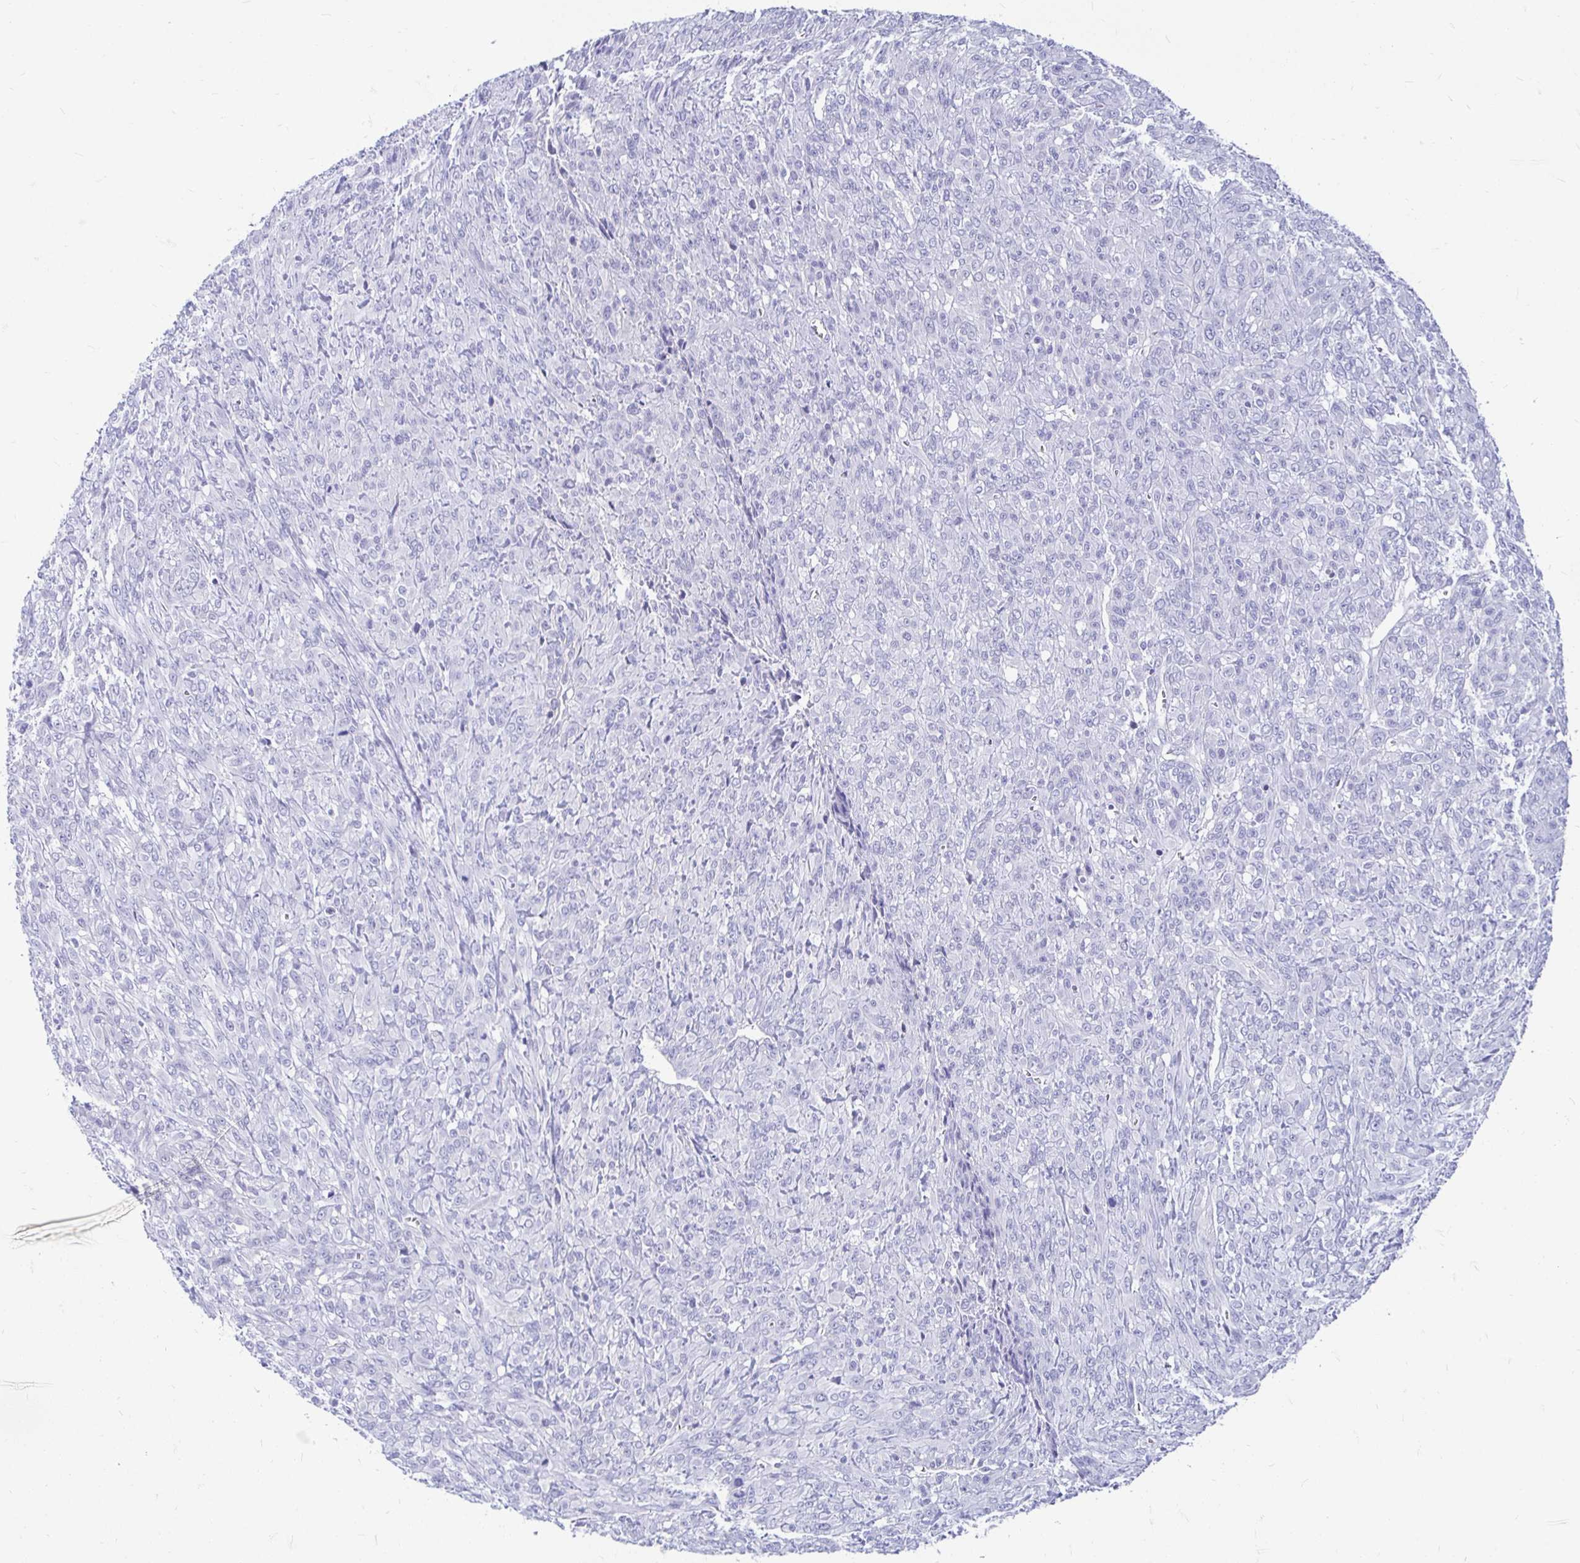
{"staining": {"intensity": "negative", "quantity": "none", "location": "none"}, "tissue": "renal cancer", "cell_type": "Tumor cells", "image_type": "cancer", "snomed": [{"axis": "morphology", "description": "Adenocarcinoma, NOS"}, {"axis": "topography", "description": "Kidney"}], "caption": "This is an immunohistochemistry (IHC) image of renal cancer. There is no staining in tumor cells.", "gene": "PEG10", "patient": {"sex": "male", "age": 58}}